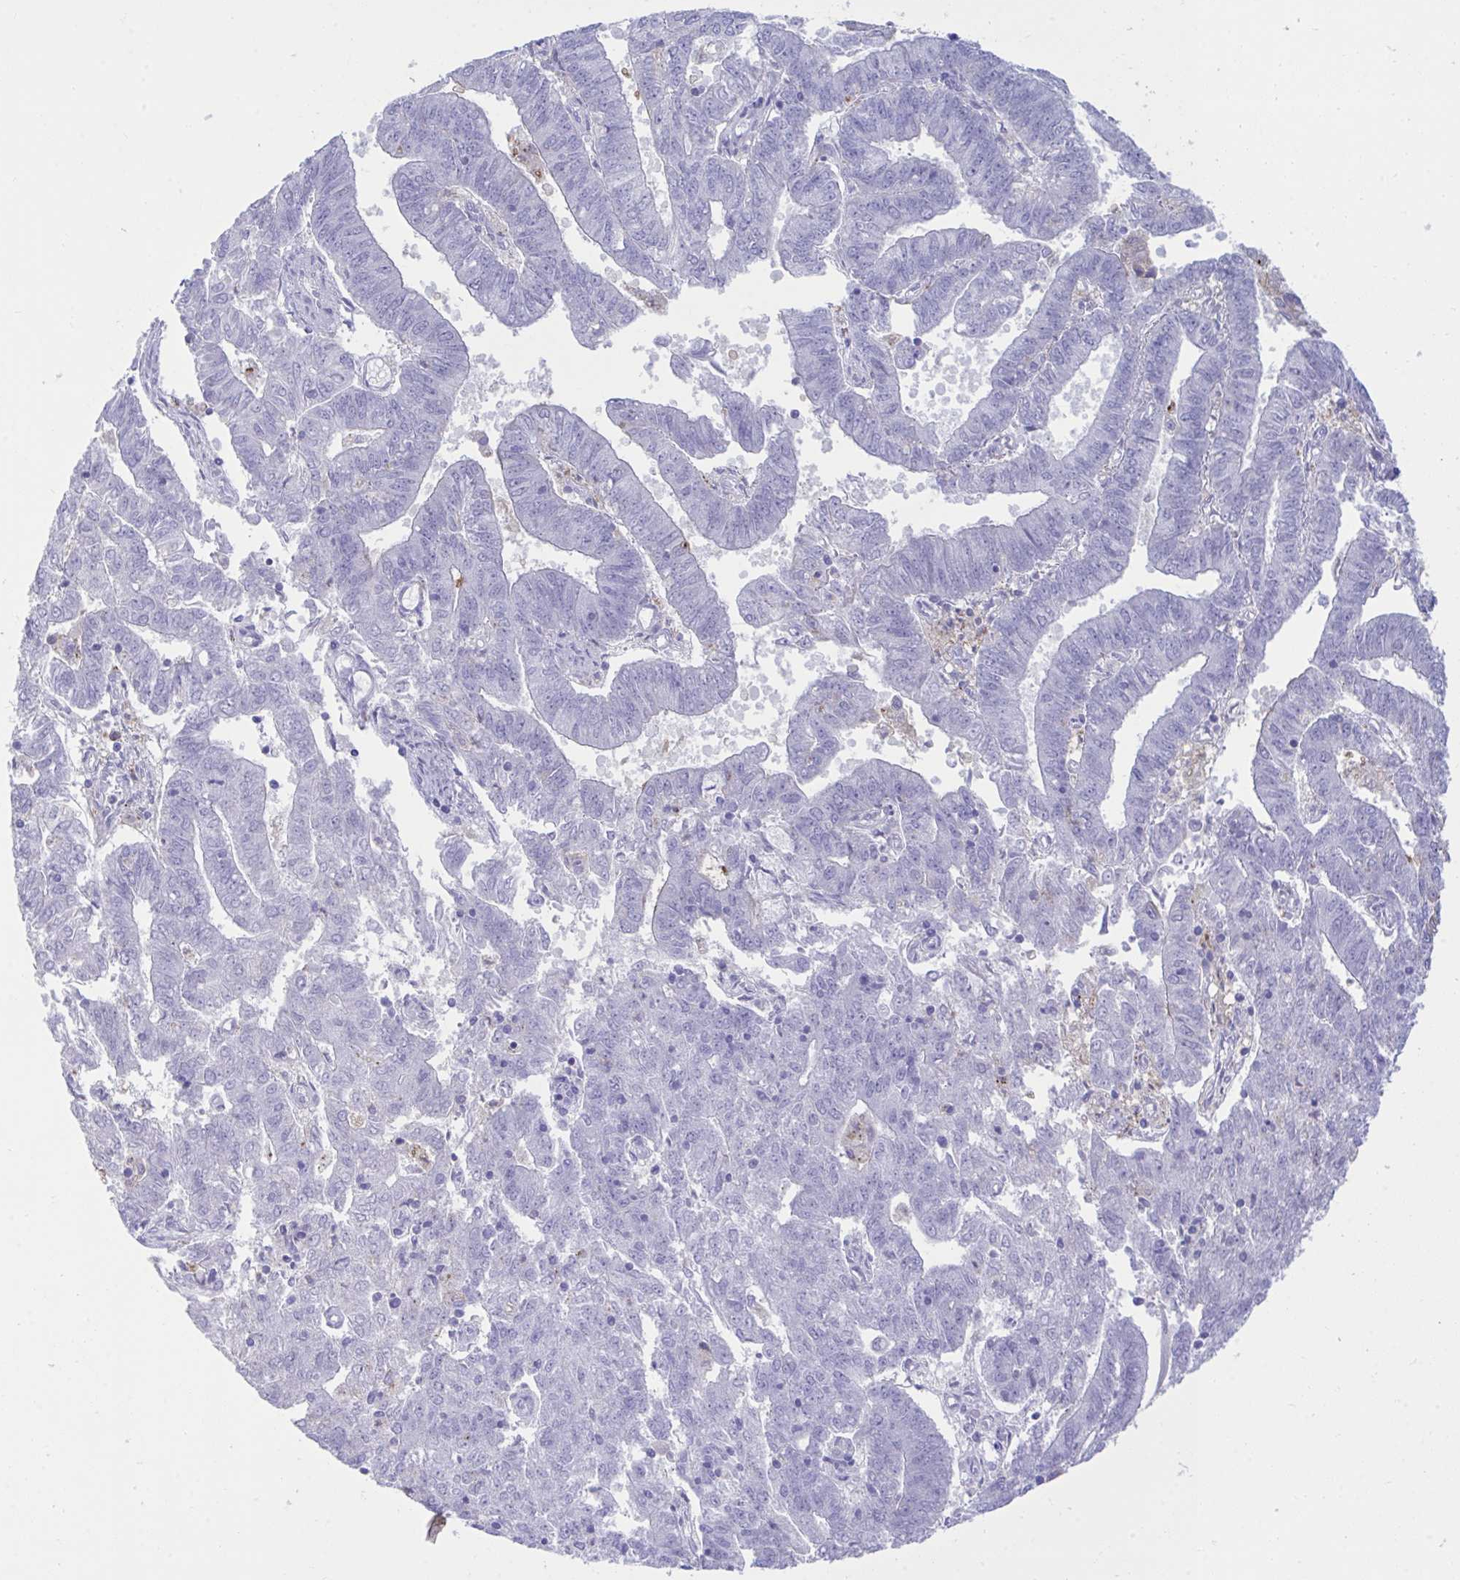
{"staining": {"intensity": "negative", "quantity": "none", "location": "none"}, "tissue": "endometrial cancer", "cell_type": "Tumor cells", "image_type": "cancer", "snomed": [{"axis": "morphology", "description": "Adenocarcinoma, NOS"}, {"axis": "topography", "description": "Endometrium"}], "caption": "Immunohistochemistry (IHC) histopathology image of neoplastic tissue: human endometrial cancer stained with DAB exhibits no significant protein staining in tumor cells. (Immunohistochemistry (IHC), brightfield microscopy, high magnification).", "gene": "PLEKHH1", "patient": {"sex": "female", "age": 82}}